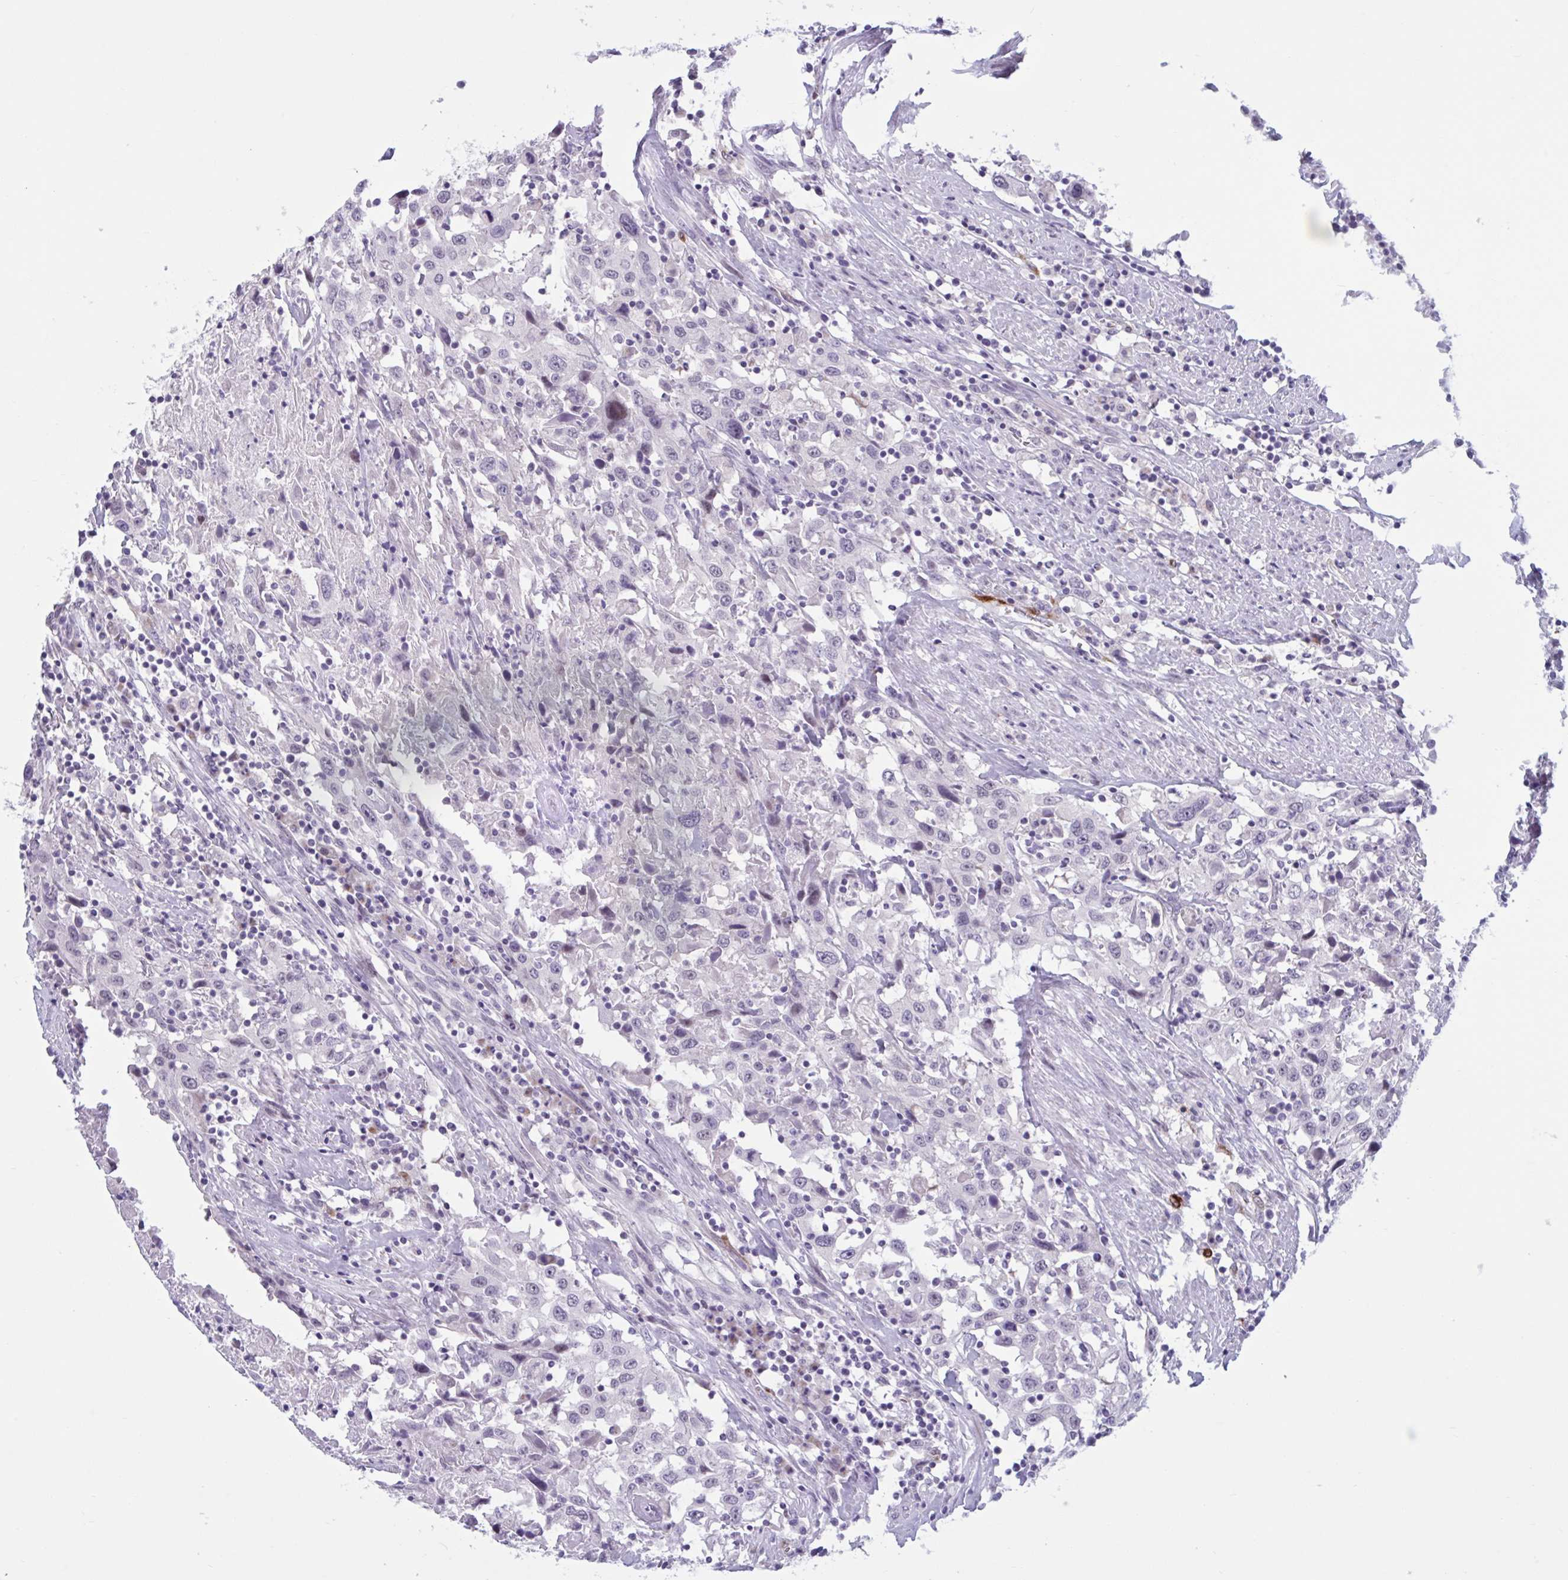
{"staining": {"intensity": "negative", "quantity": "none", "location": "none"}, "tissue": "urothelial cancer", "cell_type": "Tumor cells", "image_type": "cancer", "snomed": [{"axis": "morphology", "description": "Urothelial carcinoma, High grade"}, {"axis": "topography", "description": "Urinary bladder"}], "caption": "This is an immunohistochemistry photomicrograph of human urothelial carcinoma (high-grade). There is no expression in tumor cells.", "gene": "HSD11B2", "patient": {"sex": "male", "age": 61}}